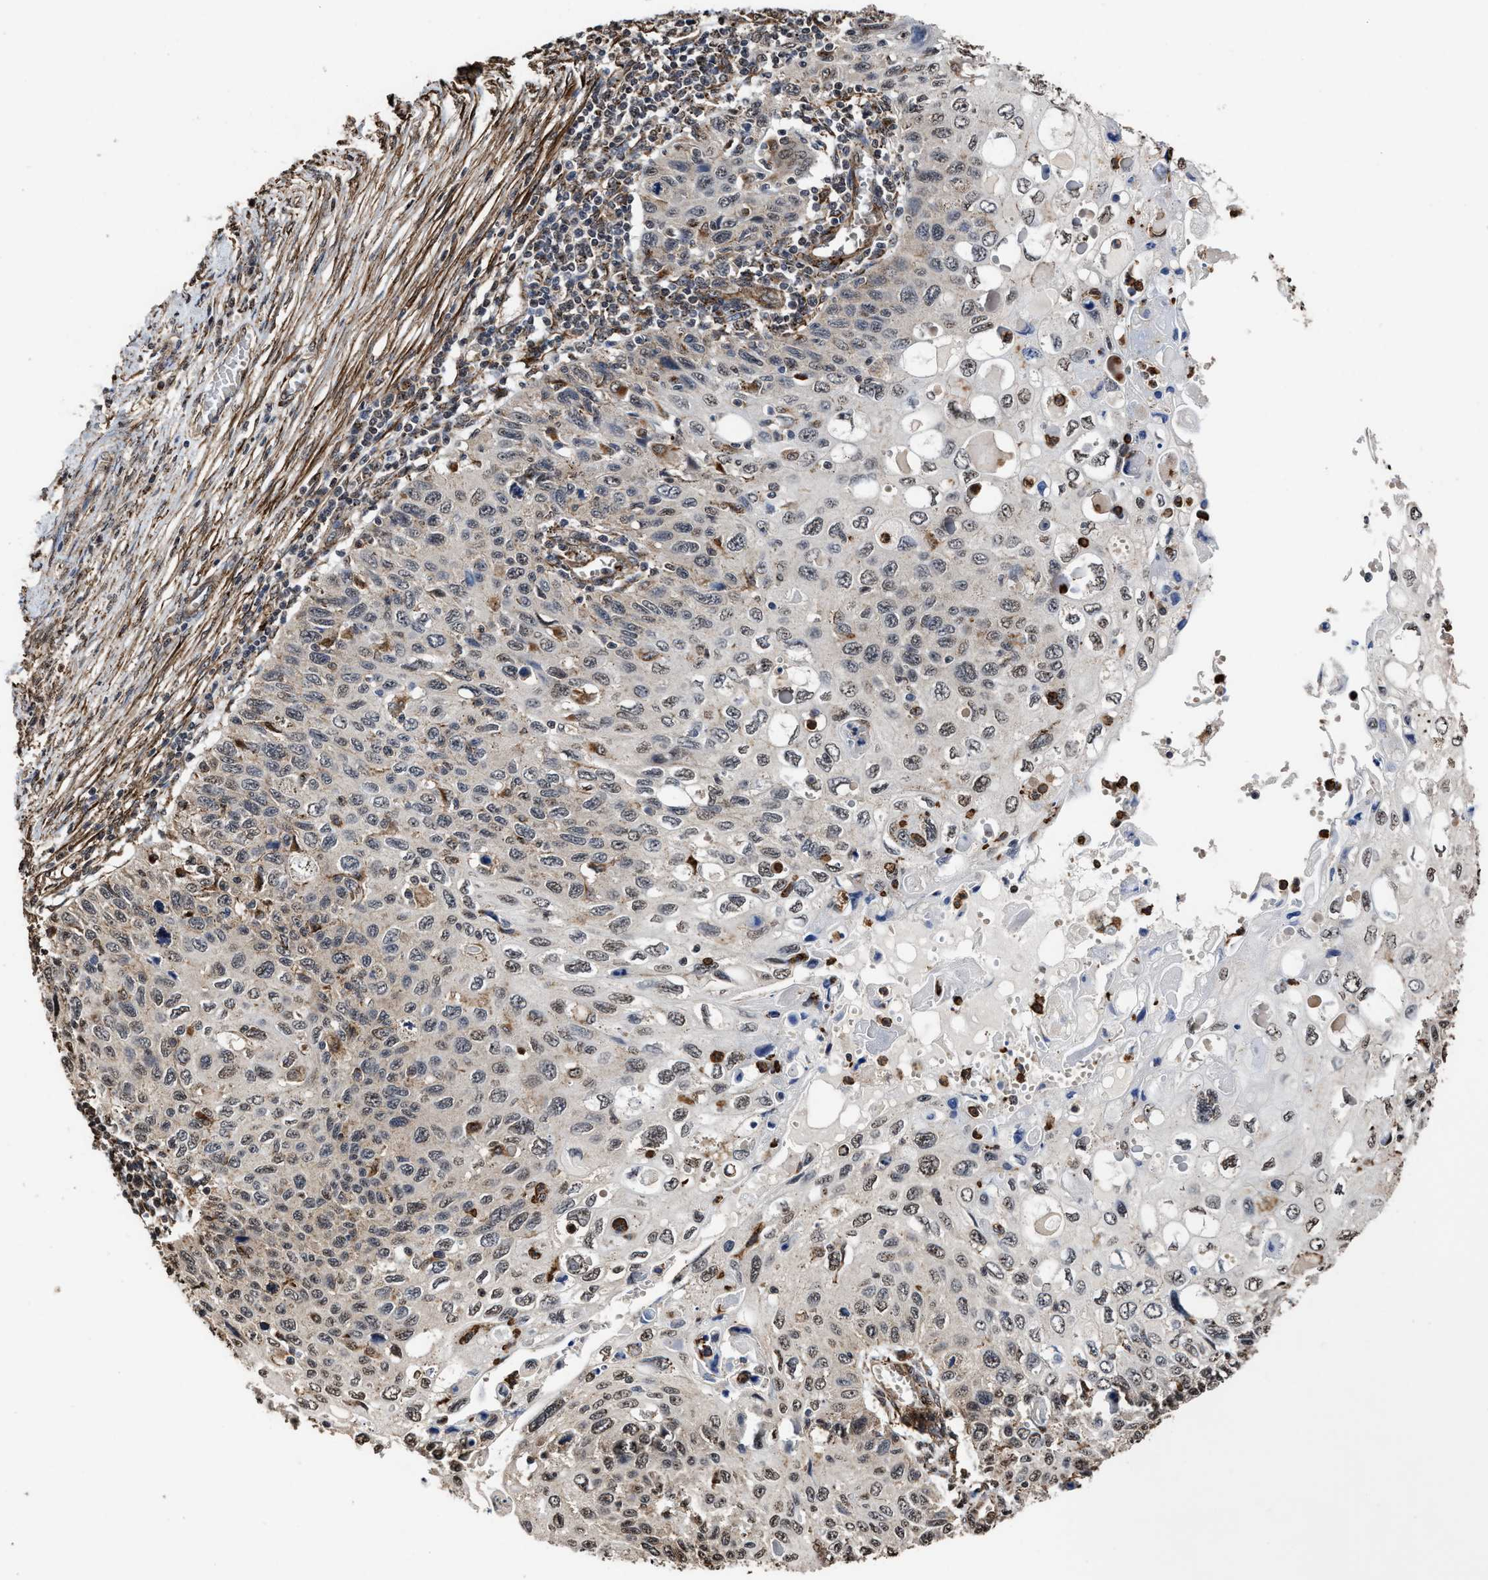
{"staining": {"intensity": "weak", "quantity": "<25%", "location": "nuclear"}, "tissue": "cervical cancer", "cell_type": "Tumor cells", "image_type": "cancer", "snomed": [{"axis": "morphology", "description": "Squamous cell carcinoma, NOS"}, {"axis": "topography", "description": "Cervix"}], "caption": "Immunohistochemistry (IHC) histopathology image of neoplastic tissue: human squamous cell carcinoma (cervical) stained with DAB (3,3'-diaminobenzidine) displays no significant protein positivity in tumor cells.", "gene": "SEPTIN2", "patient": {"sex": "female", "age": 70}}